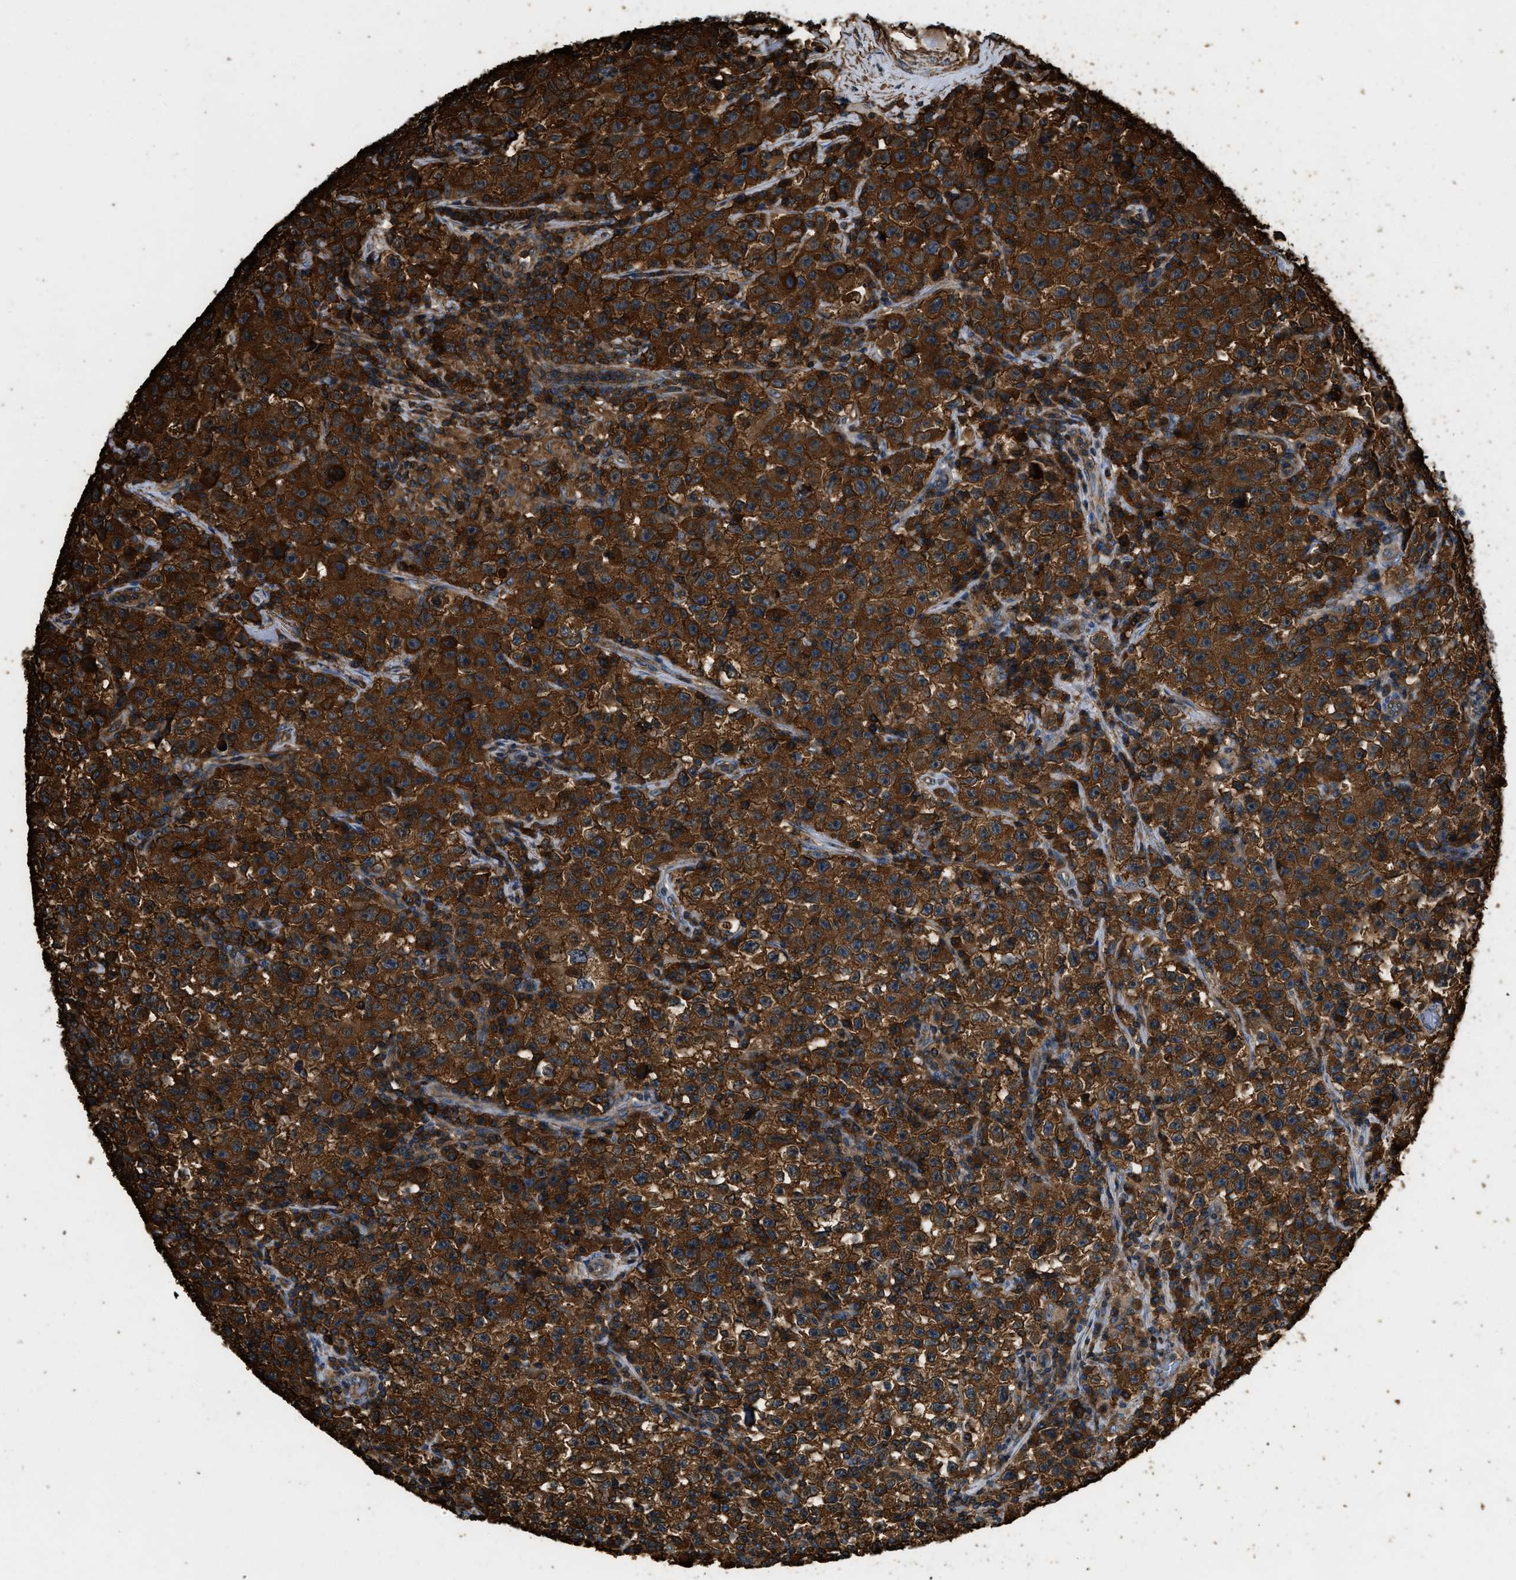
{"staining": {"intensity": "strong", "quantity": ">75%", "location": "cytoplasmic/membranous"}, "tissue": "testis cancer", "cell_type": "Tumor cells", "image_type": "cancer", "snomed": [{"axis": "morphology", "description": "Seminoma, NOS"}, {"axis": "topography", "description": "Testis"}], "caption": "Approximately >75% of tumor cells in testis cancer reveal strong cytoplasmic/membranous protein positivity as visualized by brown immunohistochemical staining.", "gene": "YARS1", "patient": {"sex": "male", "age": 22}}